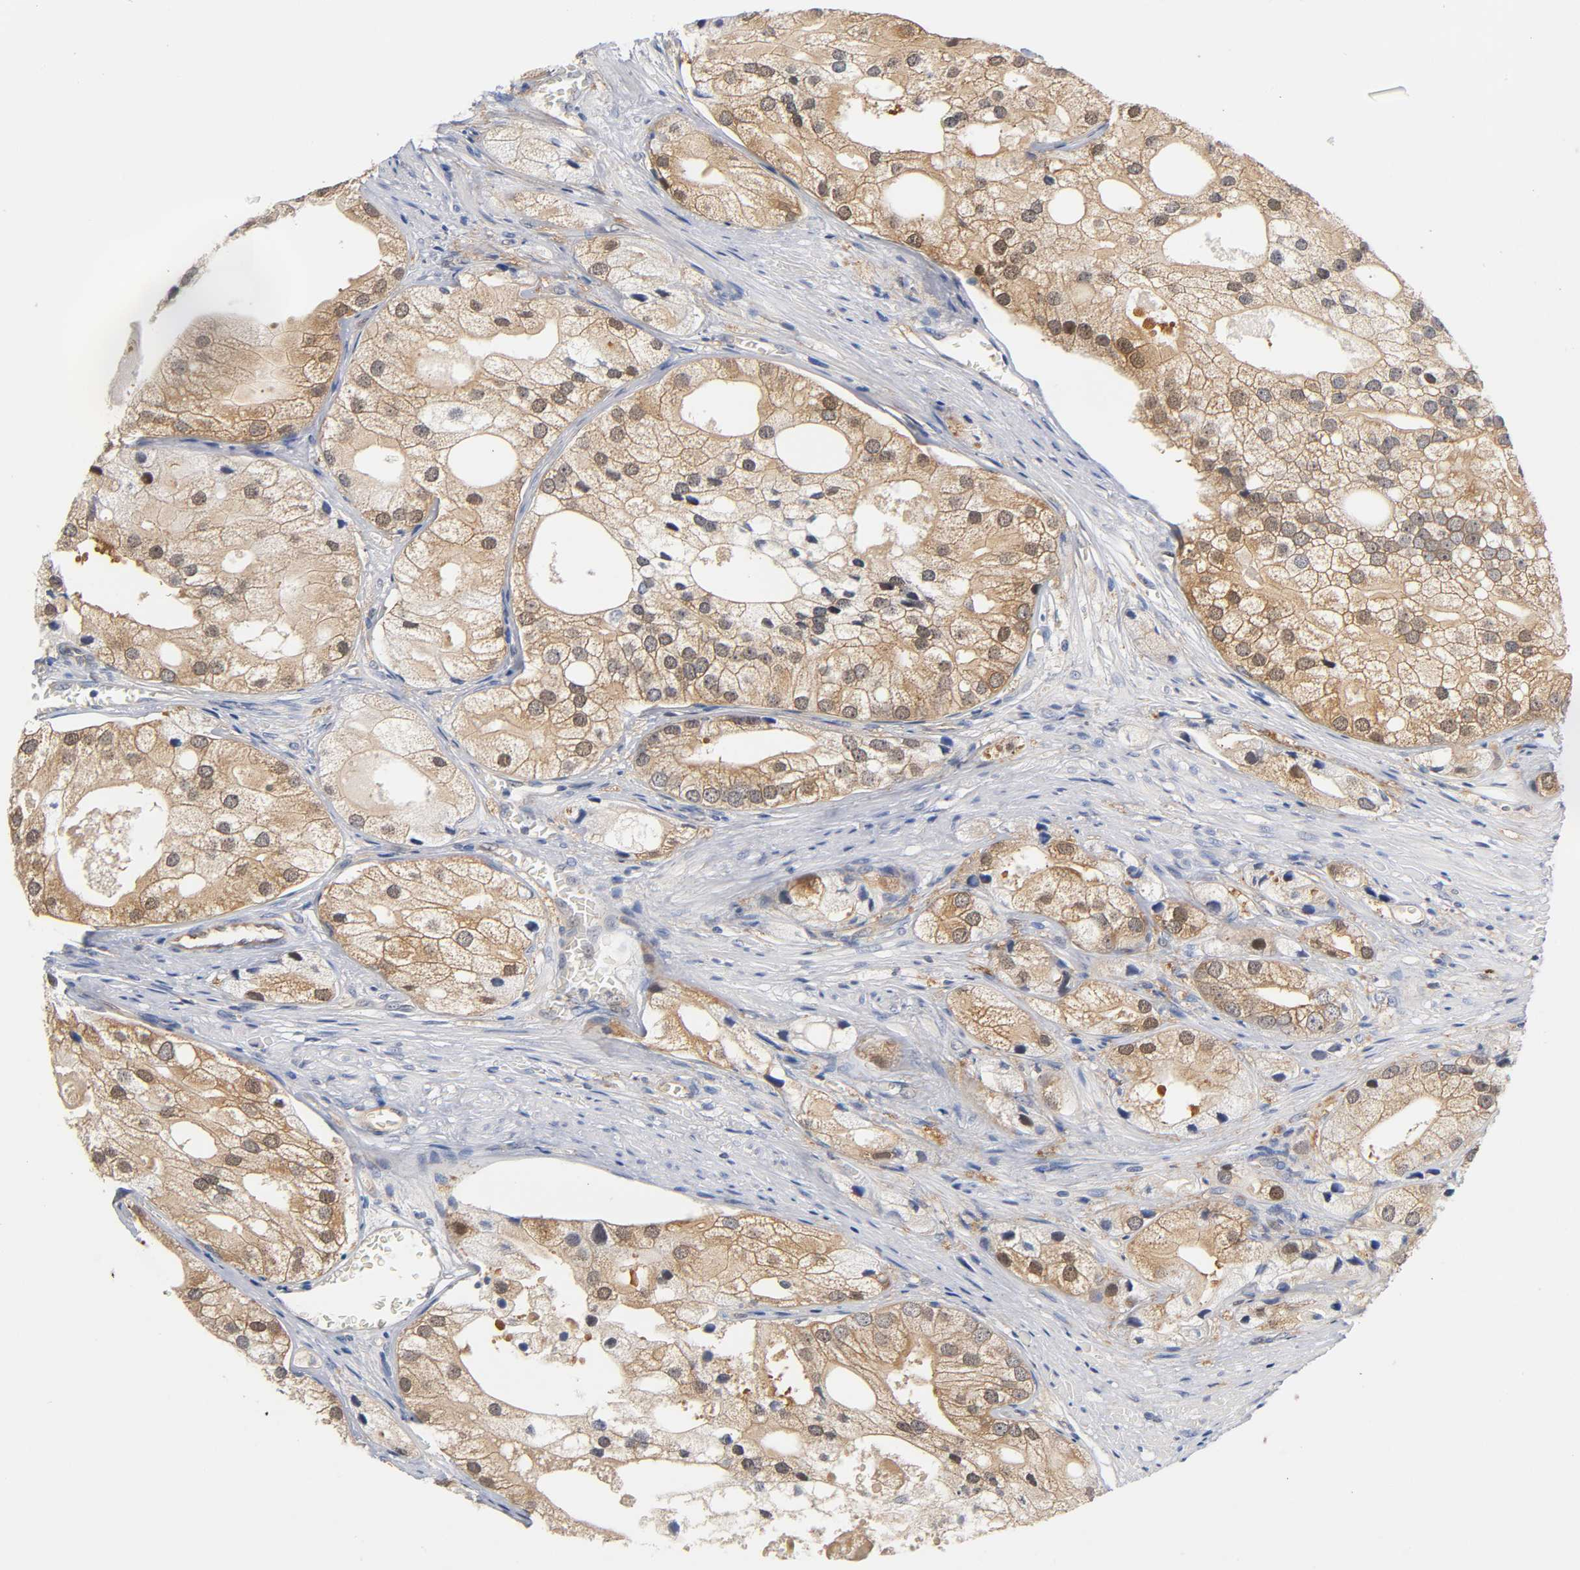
{"staining": {"intensity": "moderate", "quantity": ">75%", "location": "cytoplasmic/membranous"}, "tissue": "prostate cancer", "cell_type": "Tumor cells", "image_type": "cancer", "snomed": [{"axis": "morphology", "description": "Adenocarcinoma, Low grade"}, {"axis": "topography", "description": "Prostate"}], "caption": "Low-grade adenocarcinoma (prostate) was stained to show a protein in brown. There is medium levels of moderate cytoplasmic/membranous positivity in approximately >75% of tumor cells.", "gene": "FYN", "patient": {"sex": "male", "age": 69}}